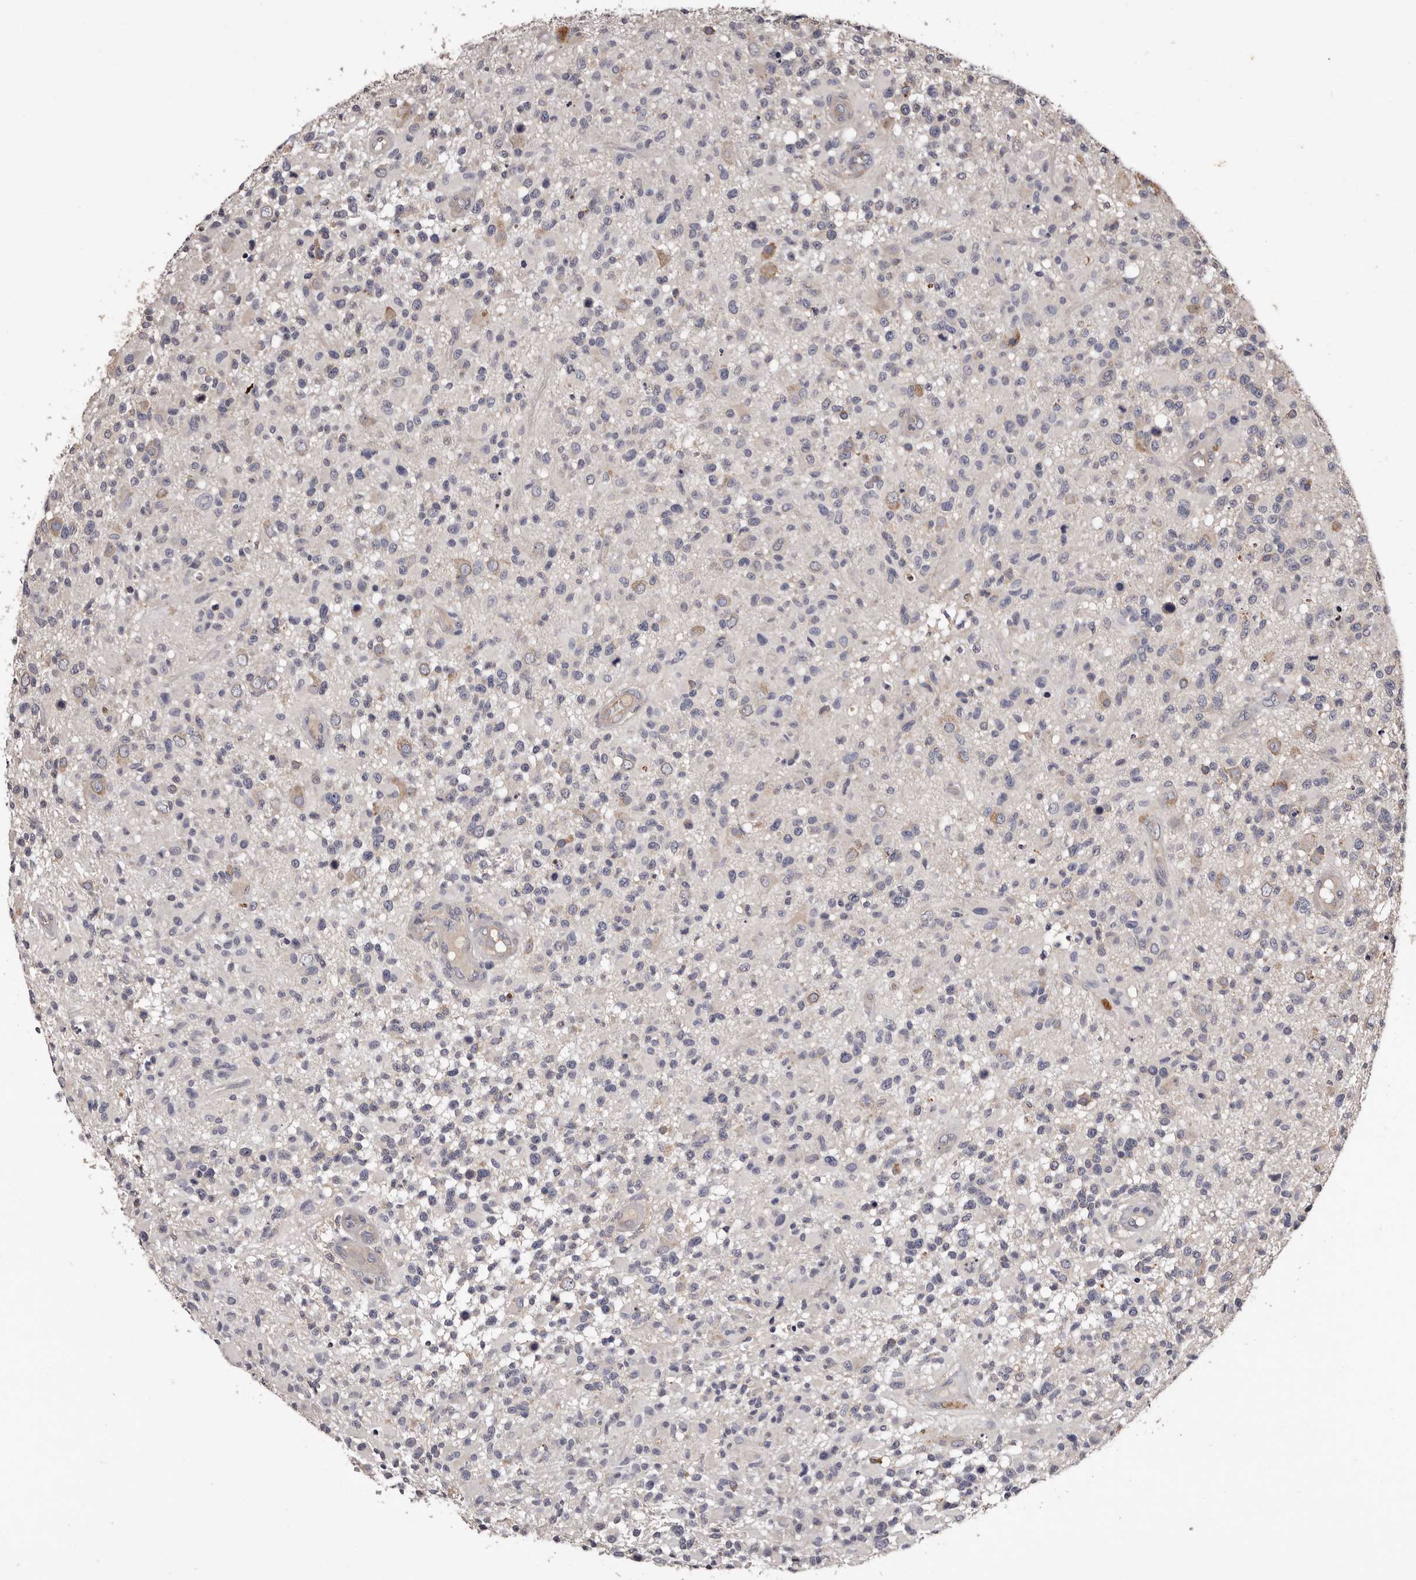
{"staining": {"intensity": "negative", "quantity": "none", "location": "none"}, "tissue": "glioma", "cell_type": "Tumor cells", "image_type": "cancer", "snomed": [{"axis": "morphology", "description": "Glioma, malignant, High grade"}, {"axis": "morphology", "description": "Glioblastoma, NOS"}, {"axis": "topography", "description": "Brain"}], "caption": "A high-resolution micrograph shows IHC staining of glioblastoma, which shows no significant expression in tumor cells.", "gene": "ETNK1", "patient": {"sex": "male", "age": 60}}